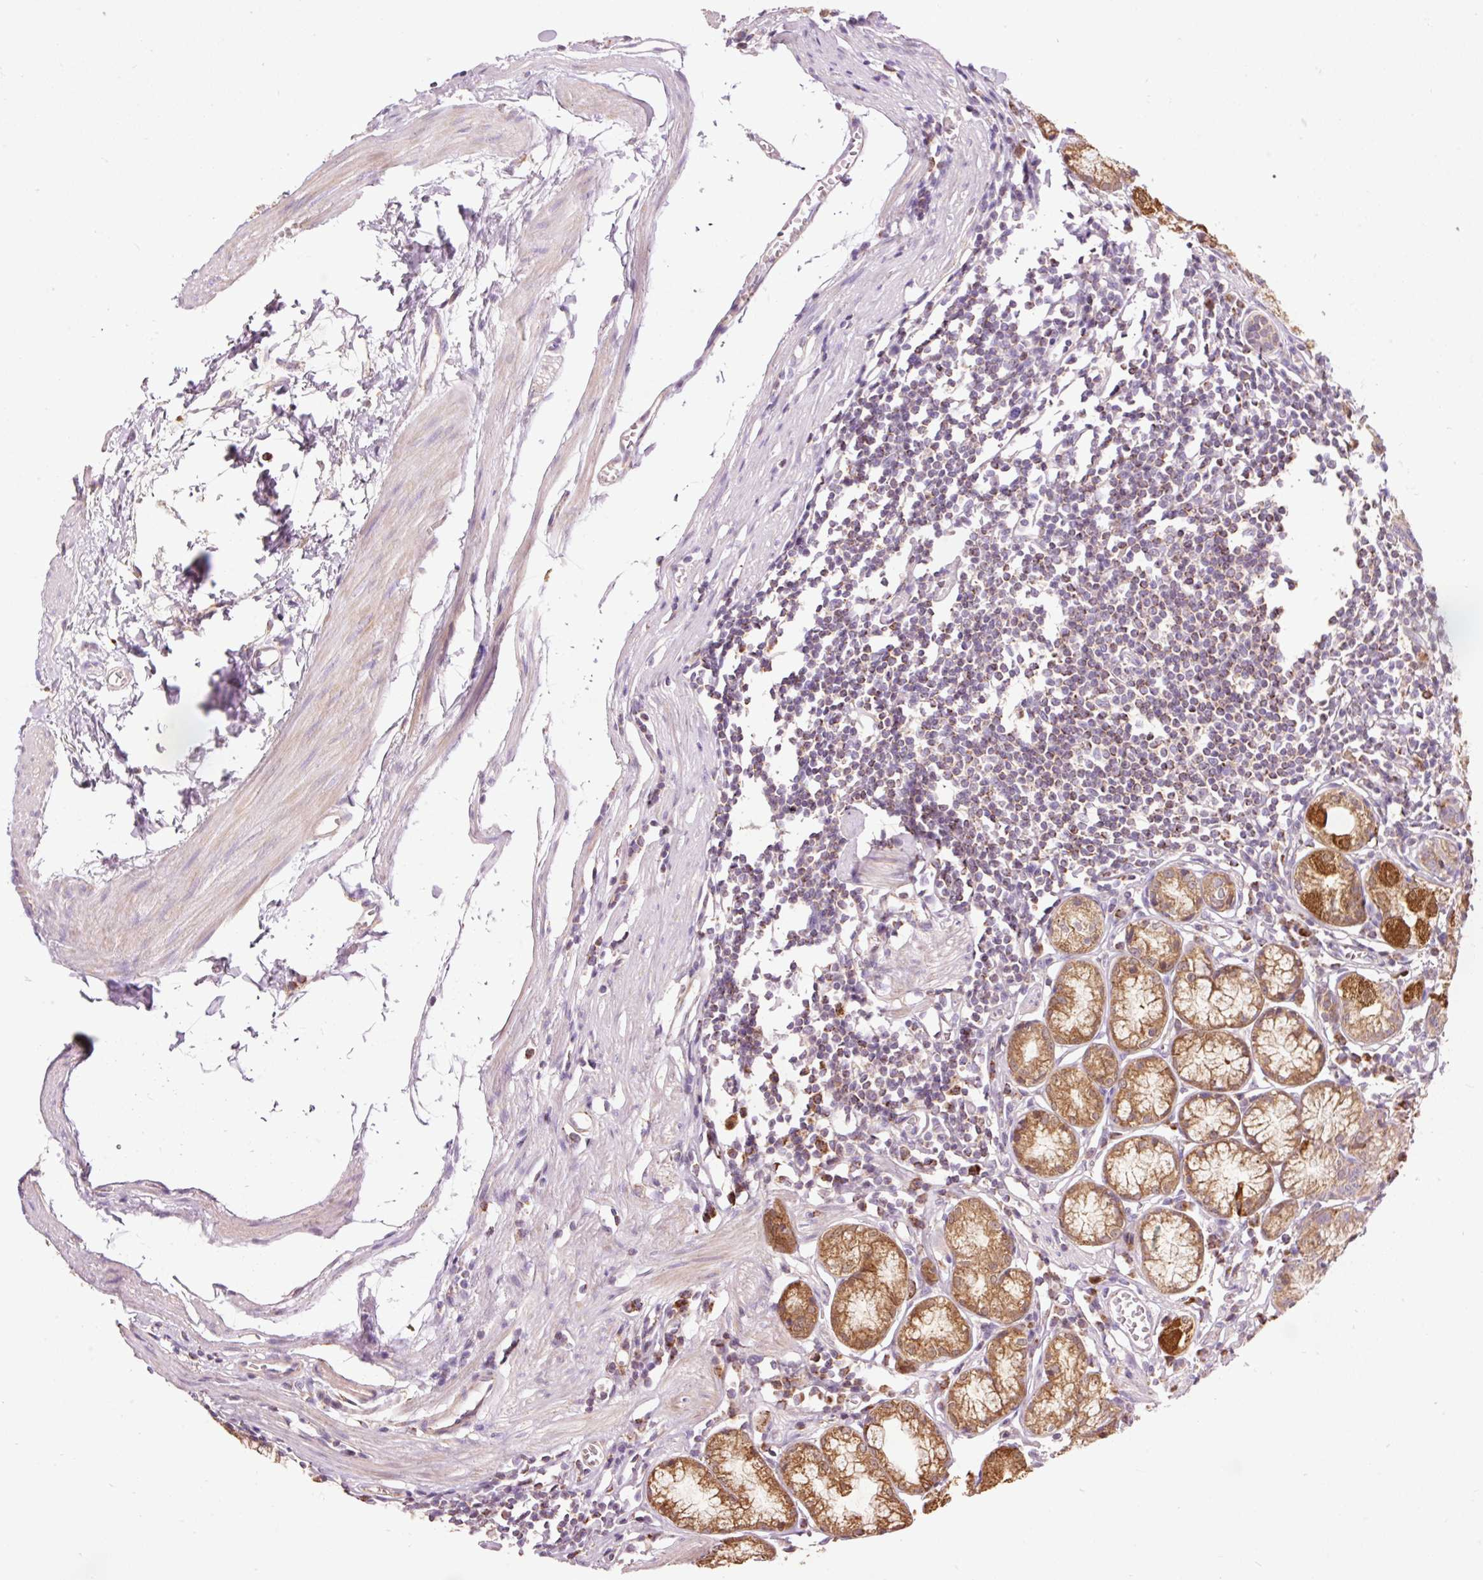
{"staining": {"intensity": "strong", "quantity": ">75%", "location": "cytoplasmic/membranous"}, "tissue": "stomach", "cell_type": "Glandular cells", "image_type": "normal", "snomed": [{"axis": "morphology", "description": "Normal tissue, NOS"}, {"axis": "topography", "description": "Stomach"}], "caption": "This is an image of IHC staining of benign stomach, which shows strong staining in the cytoplasmic/membranous of glandular cells.", "gene": "PRDX5", "patient": {"sex": "male", "age": 55}}